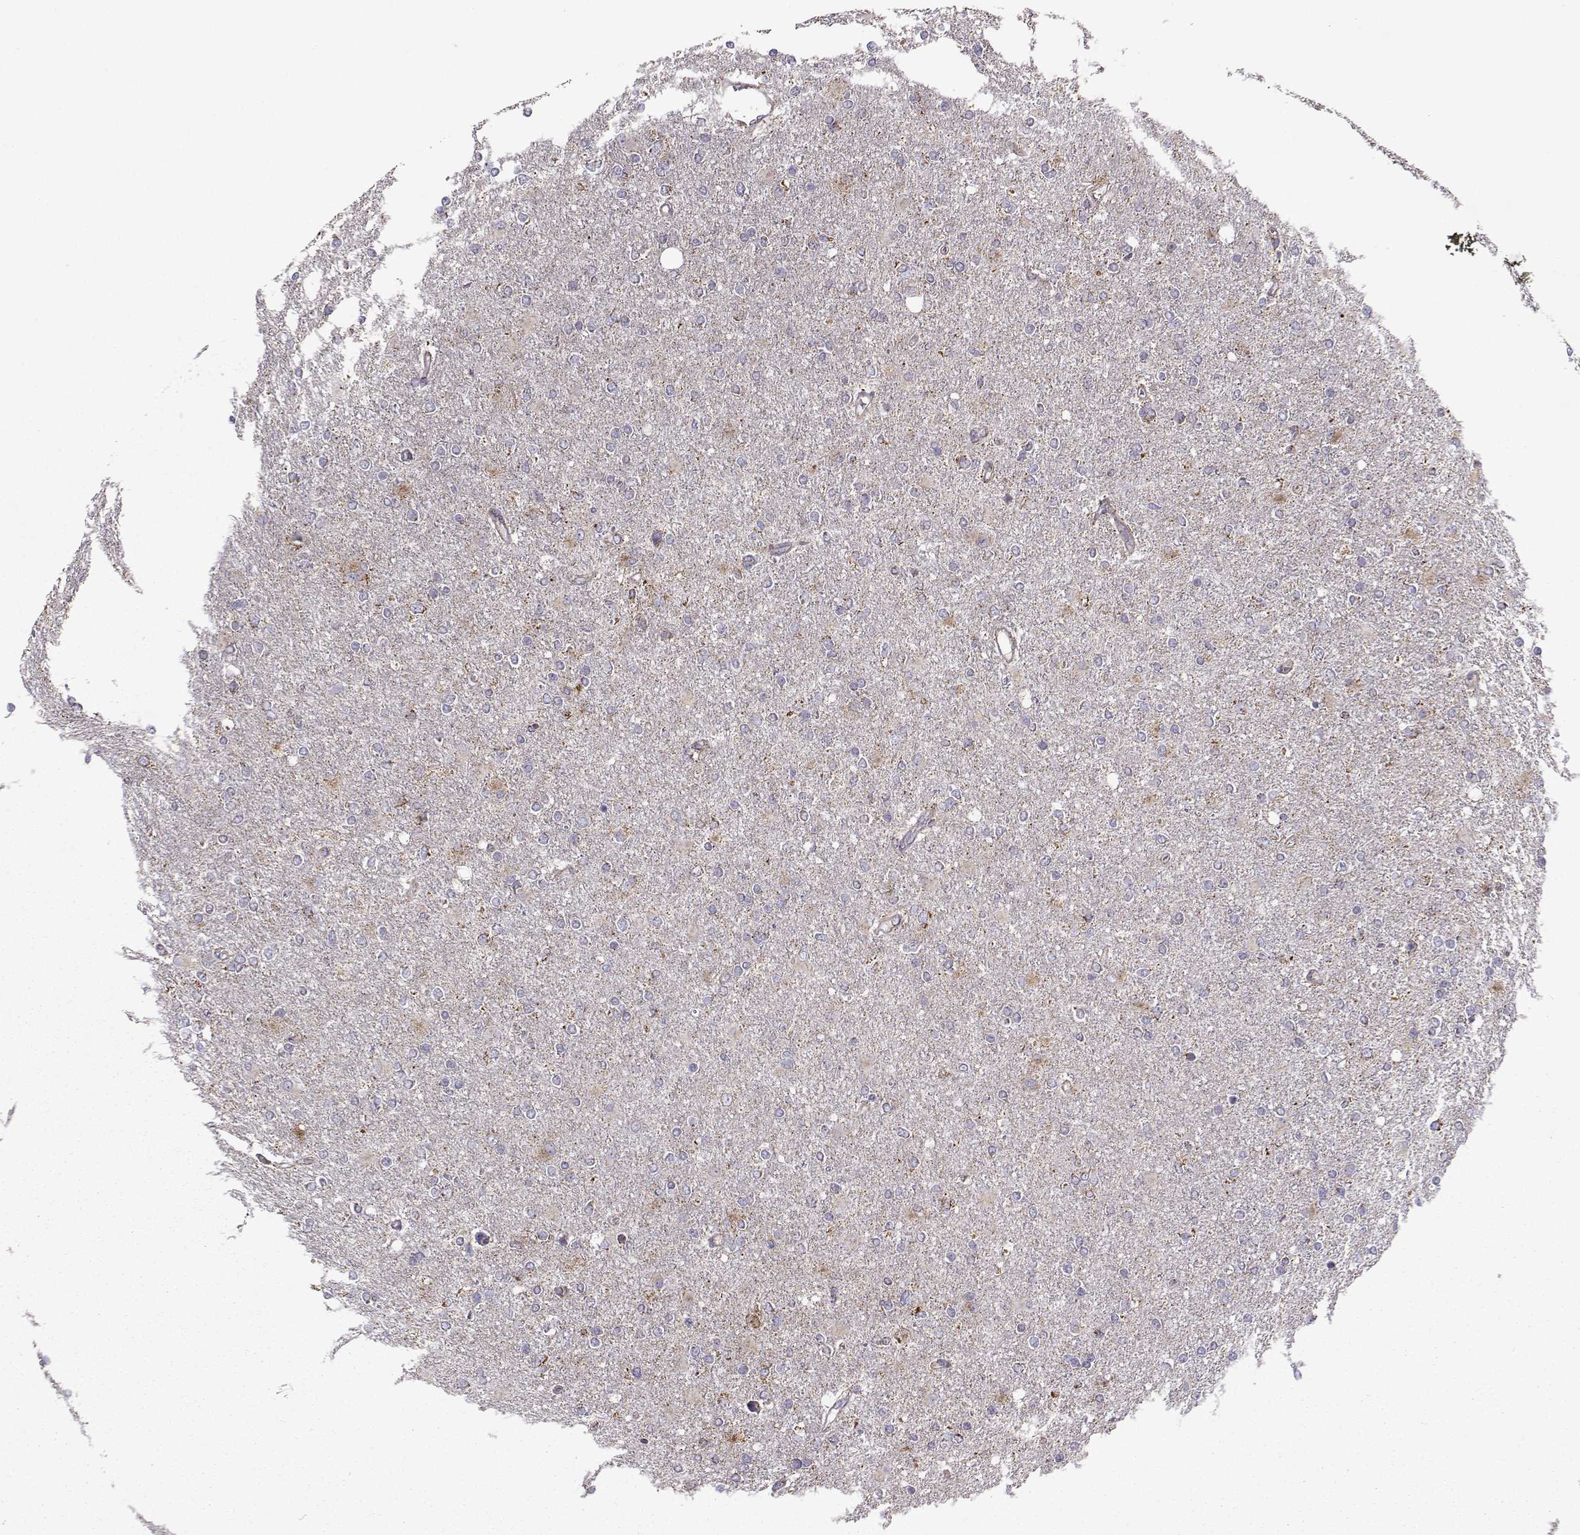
{"staining": {"intensity": "negative", "quantity": "none", "location": "none"}, "tissue": "glioma", "cell_type": "Tumor cells", "image_type": "cancer", "snomed": [{"axis": "morphology", "description": "Glioma, malignant, High grade"}, {"axis": "topography", "description": "Cerebral cortex"}], "caption": "High magnification brightfield microscopy of malignant glioma (high-grade) stained with DAB (3,3'-diaminobenzidine) (brown) and counterstained with hematoxylin (blue): tumor cells show no significant staining. (Immunohistochemistry, brightfield microscopy, high magnification).", "gene": "NECAB3", "patient": {"sex": "male", "age": 70}}